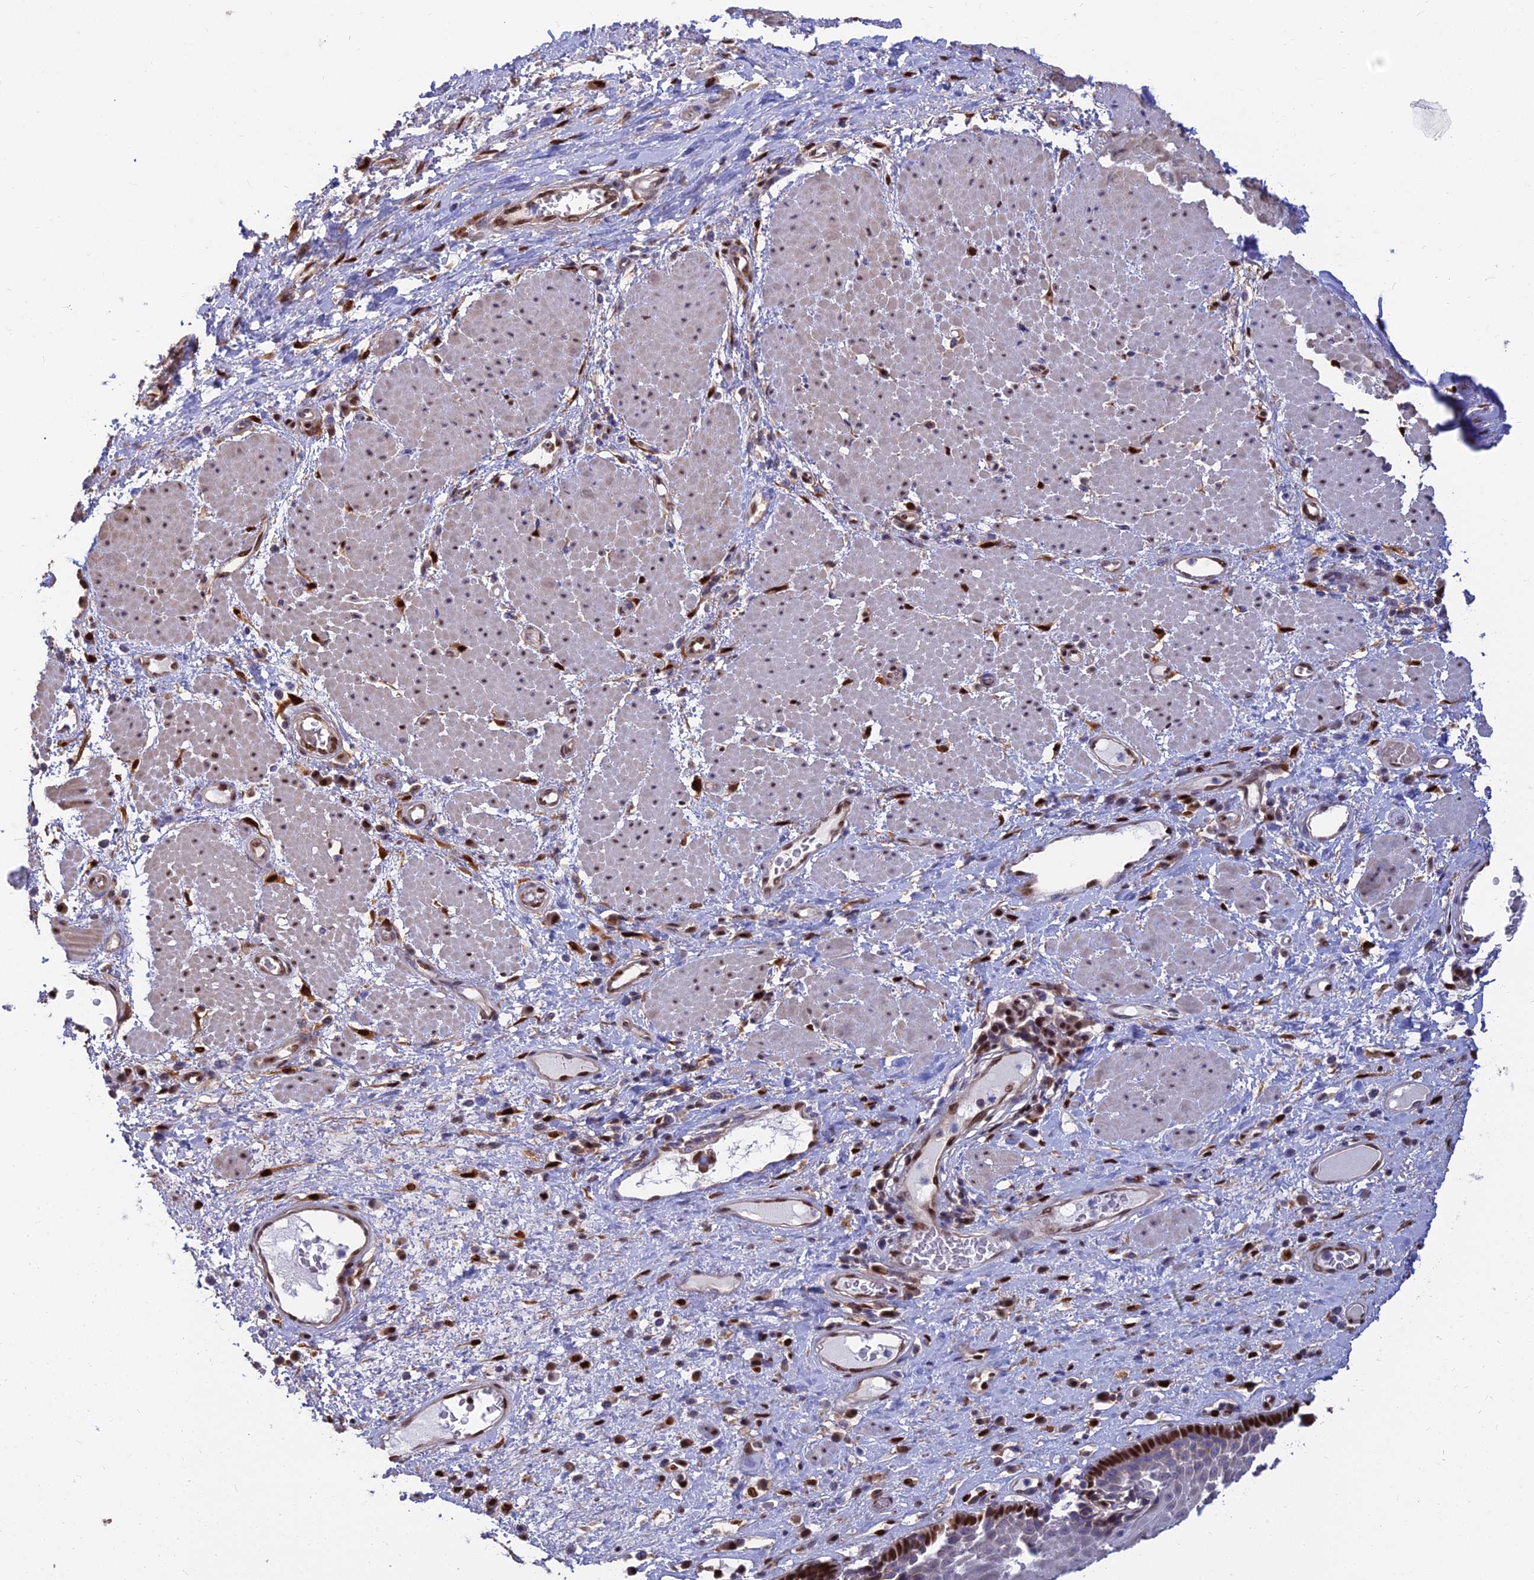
{"staining": {"intensity": "strong", "quantity": "<25%", "location": "nuclear"}, "tissue": "esophagus", "cell_type": "Squamous epithelial cells", "image_type": "normal", "snomed": [{"axis": "morphology", "description": "Normal tissue, NOS"}, {"axis": "morphology", "description": "Adenocarcinoma, NOS"}, {"axis": "topography", "description": "Esophagus"}], "caption": "Brown immunohistochemical staining in benign esophagus demonstrates strong nuclear staining in about <25% of squamous epithelial cells.", "gene": "DNPEP", "patient": {"sex": "male", "age": 62}}